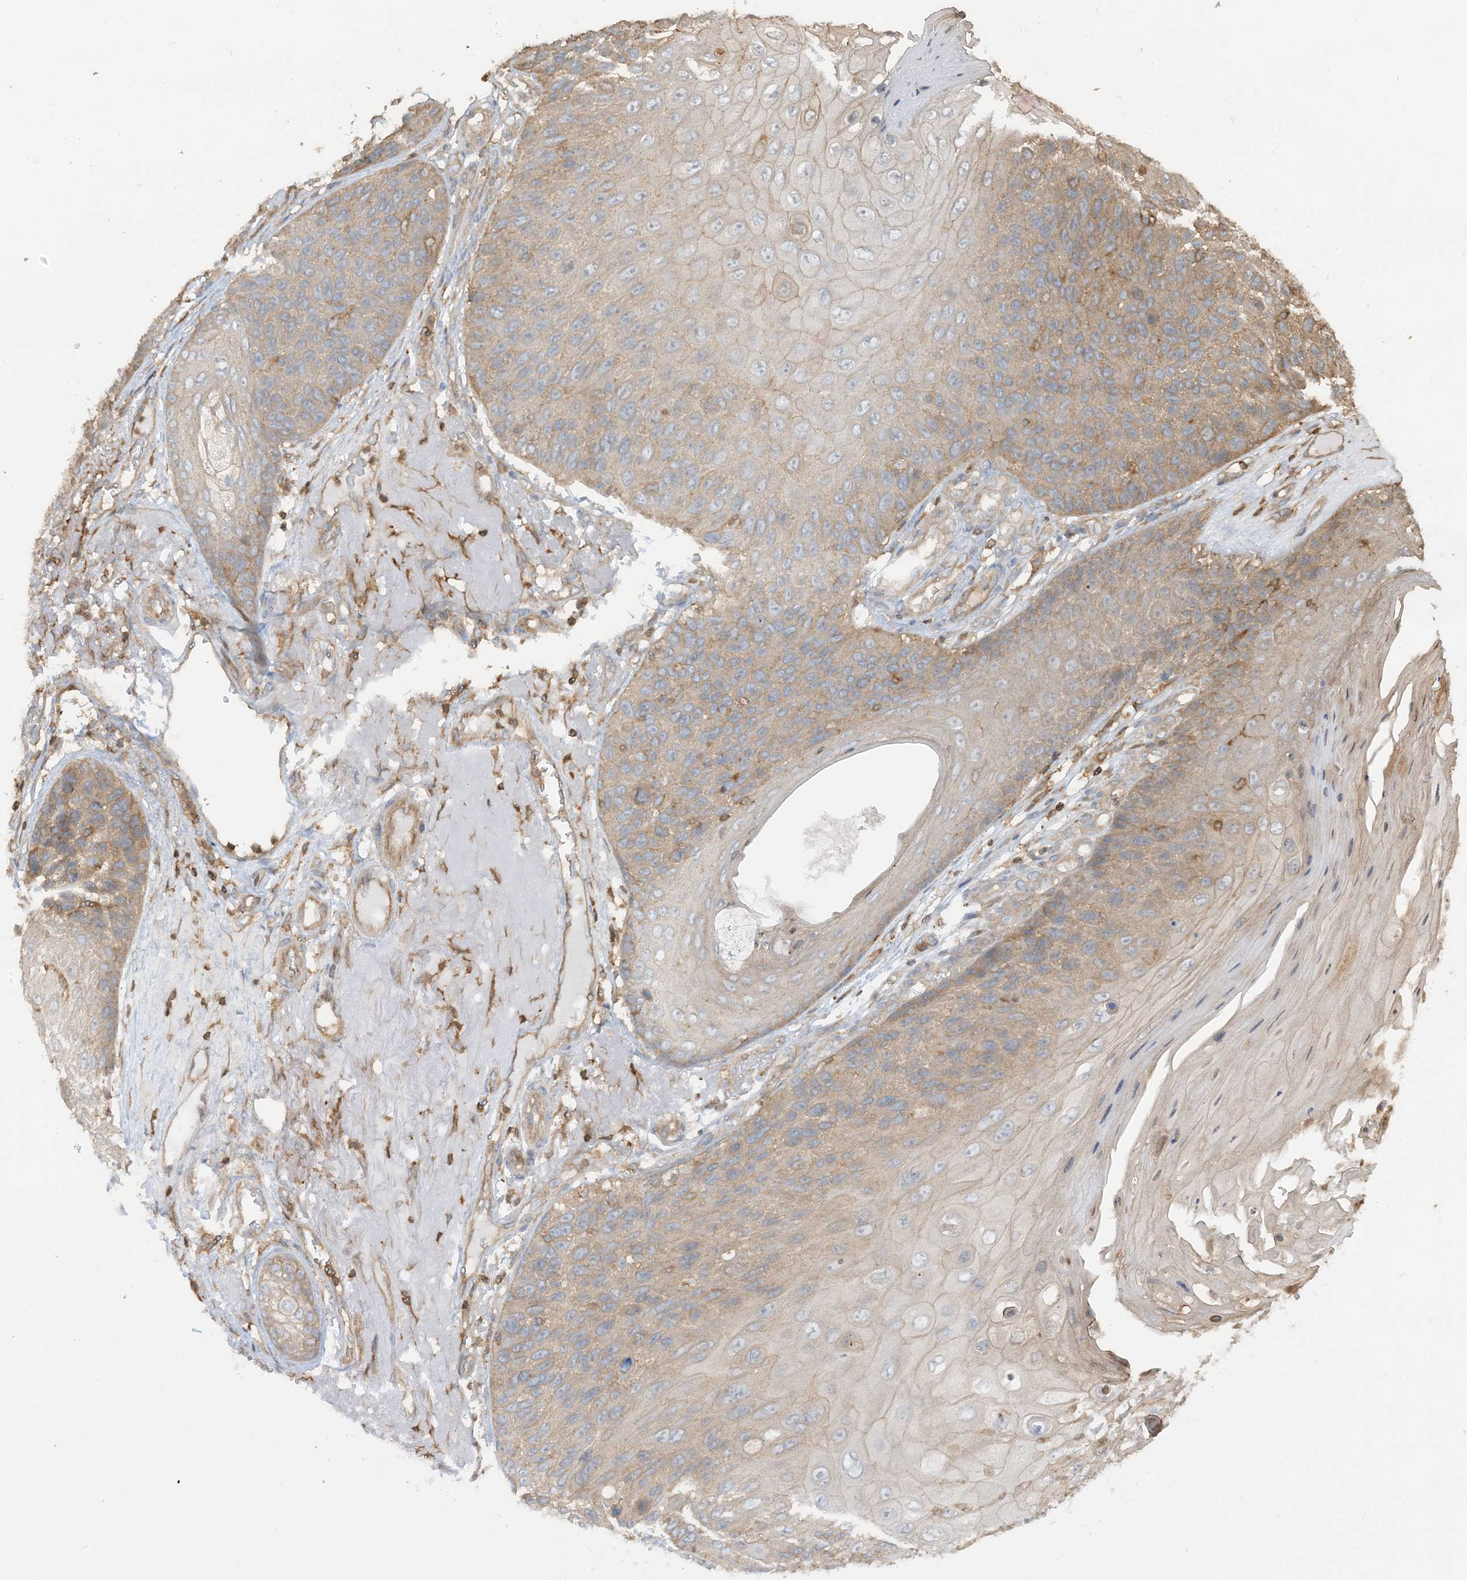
{"staining": {"intensity": "moderate", "quantity": "25%-75%", "location": "cytoplasmic/membranous"}, "tissue": "skin cancer", "cell_type": "Tumor cells", "image_type": "cancer", "snomed": [{"axis": "morphology", "description": "Squamous cell carcinoma, NOS"}, {"axis": "topography", "description": "Skin"}], "caption": "Moderate cytoplasmic/membranous protein expression is present in about 25%-75% of tumor cells in skin squamous cell carcinoma.", "gene": "CAPZB", "patient": {"sex": "female", "age": 88}}